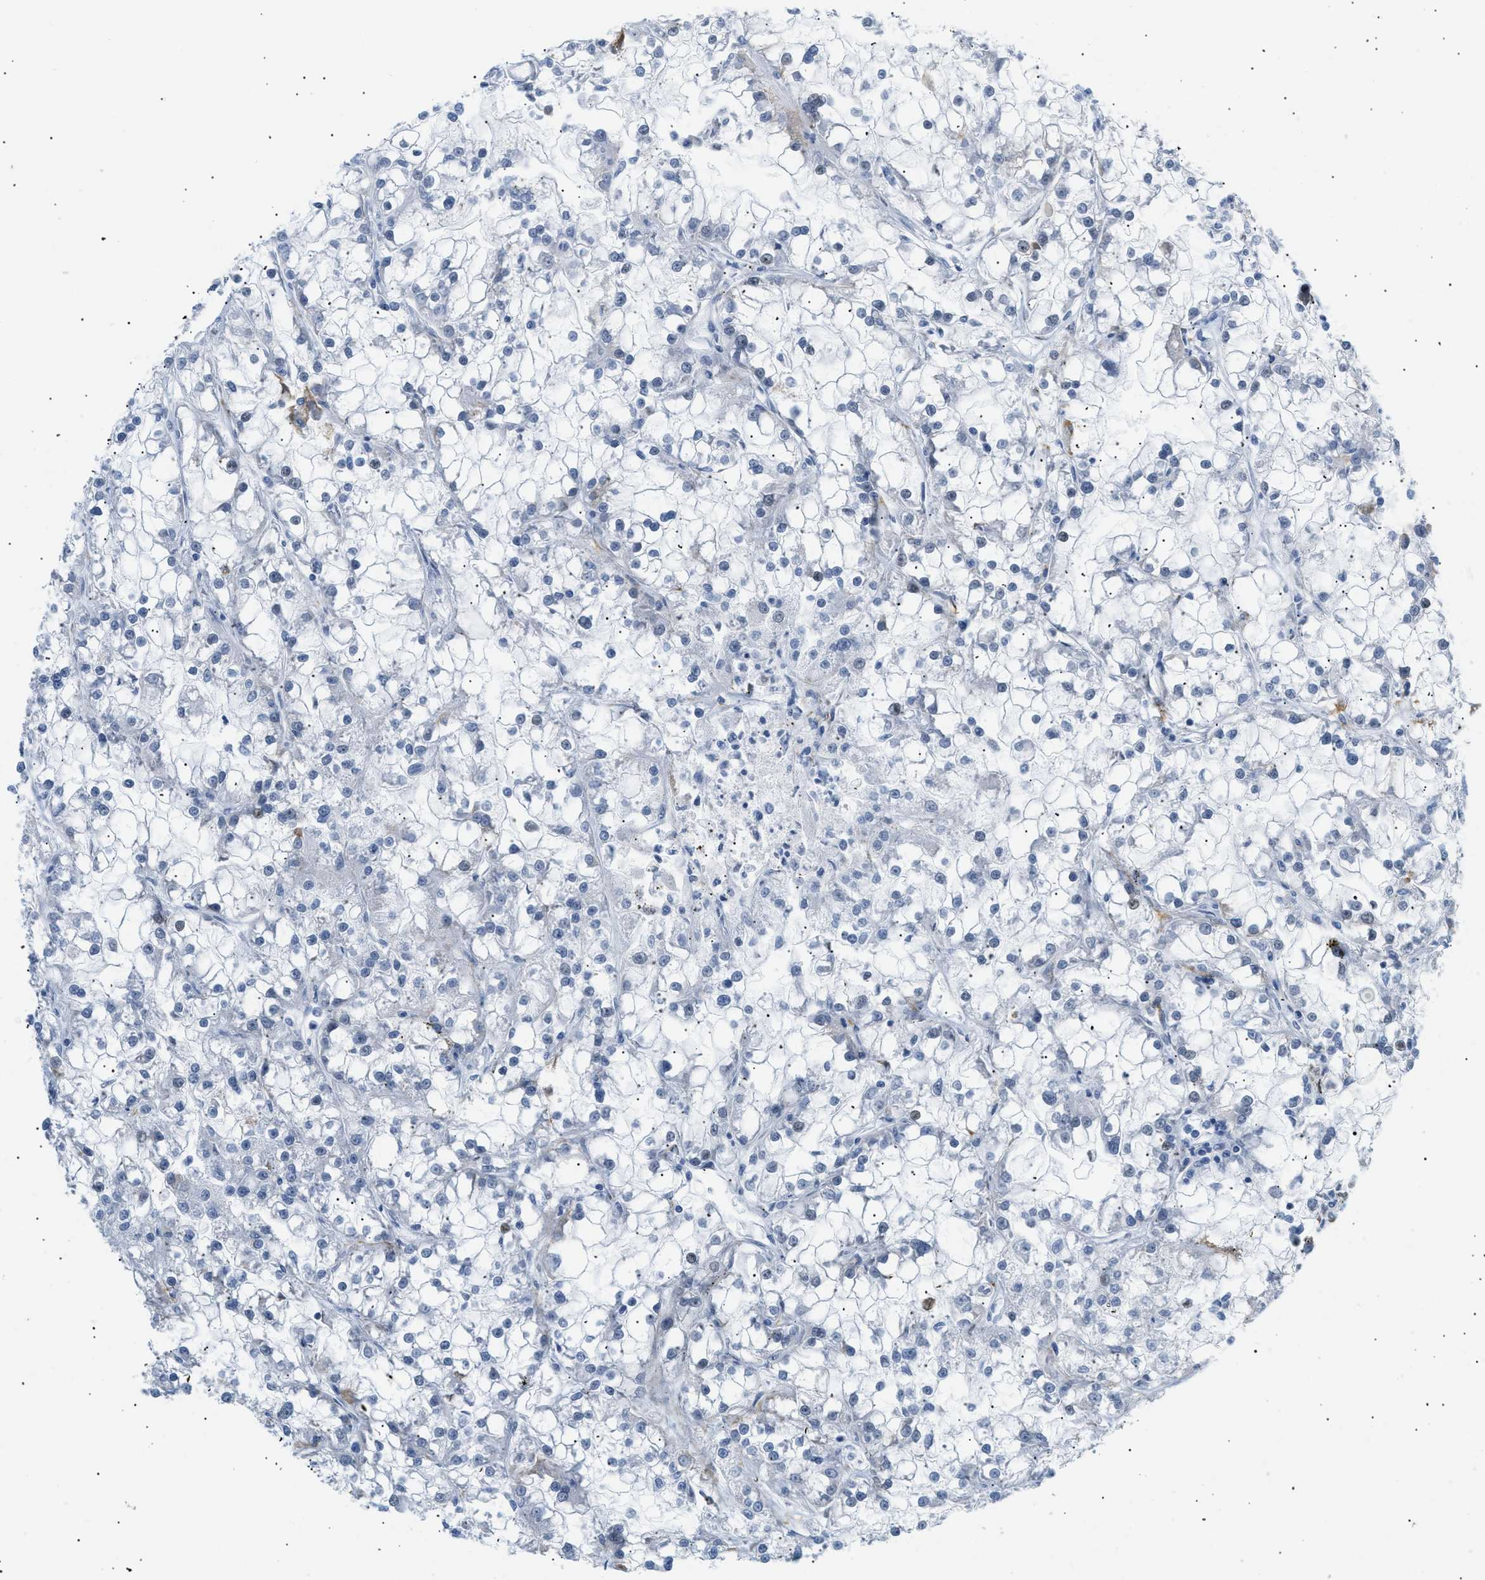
{"staining": {"intensity": "negative", "quantity": "none", "location": "none"}, "tissue": "renal cancer", "cell_type": "Tumor cells", "image_type": "cancer", "snomed": [{"axis": "morphology", "description": "Adenocarcinoma, NOS"}, {"axis": "topography", "description": "Kidney"}], "caption": "High power microscopy micrograph of an immunohistochemistry photomicrograph of renal cancer (adenocarcinoma), revealing no significant positivity in tumor cells.", "gene": "ELN", "patient": {"sex": "female", "age": 52}}